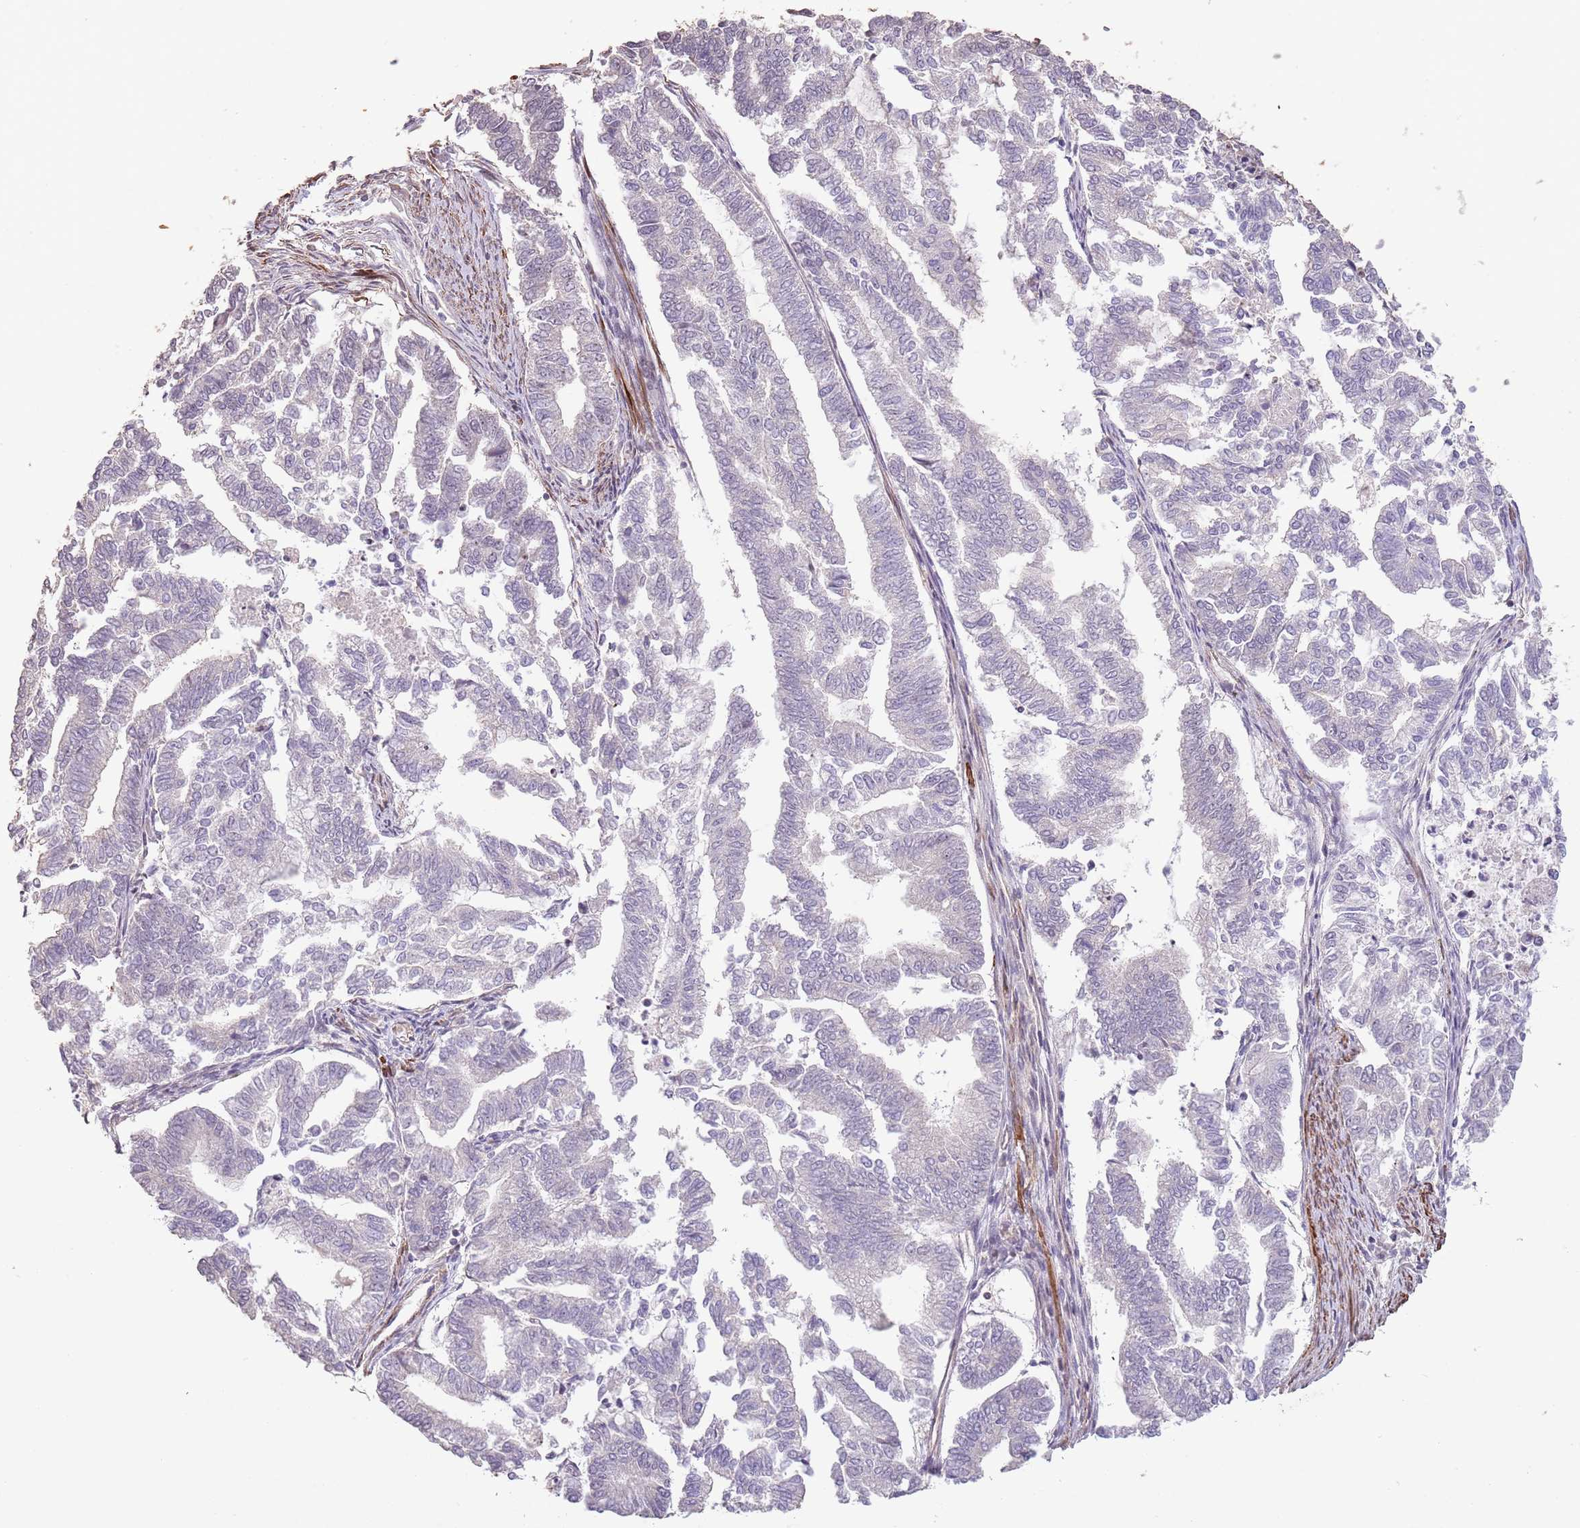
{"staining": {"intensity": "negative", "quantity": "none", "location": "none"}, "tissue": "endometrial cancer", "cell_type": "Tumor cells", "image_type": "cancer", "snomed": [{"axis": "morphology", "description": "Adenocarcinoma, NOS"}, {"axis": "topography", "description": "Endometrium"}], "caption": "IHC histopathology image of endometrial cancer (adenocarcinoma) stained for a protein (brown), which displays no positivity in tumor cells. (IHC, brightfield microscopy, high magnification).", "gene": "ADTRP", "patient": {"sex": "female", "age": 79}}